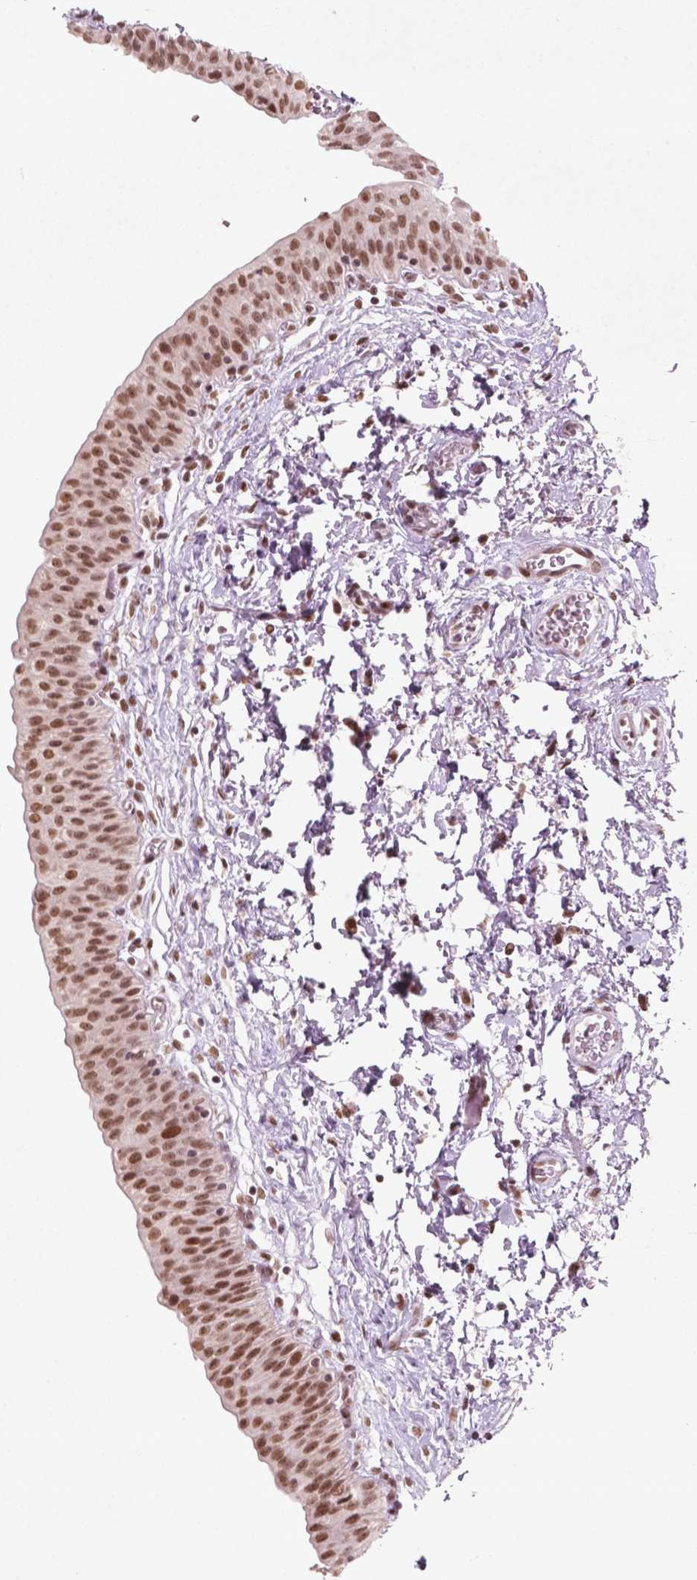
{"staining": {"intensity": "moderate", "quantity": ">75%", "location": "nuclear"}, "tissue": "urinary bladder", "cell_type": "Urothelial cells", "image_type": "normal", "snomed": [{"axis": "morphology", "description": "Normal tissue, NOS"}, {"axis": "topography", "description": "Urinary bladder"}], "caption": "Urothelial cells demonstrate medium levels of moderate nuclear positivity in approximately >75% of cells in unremarkable human urinary bladder. Immunohistochemistry stains the protein in brown and the nuclei are stained blue.", "gene": "HMG20B", "patient": {"sex": "male", "age": 56}}